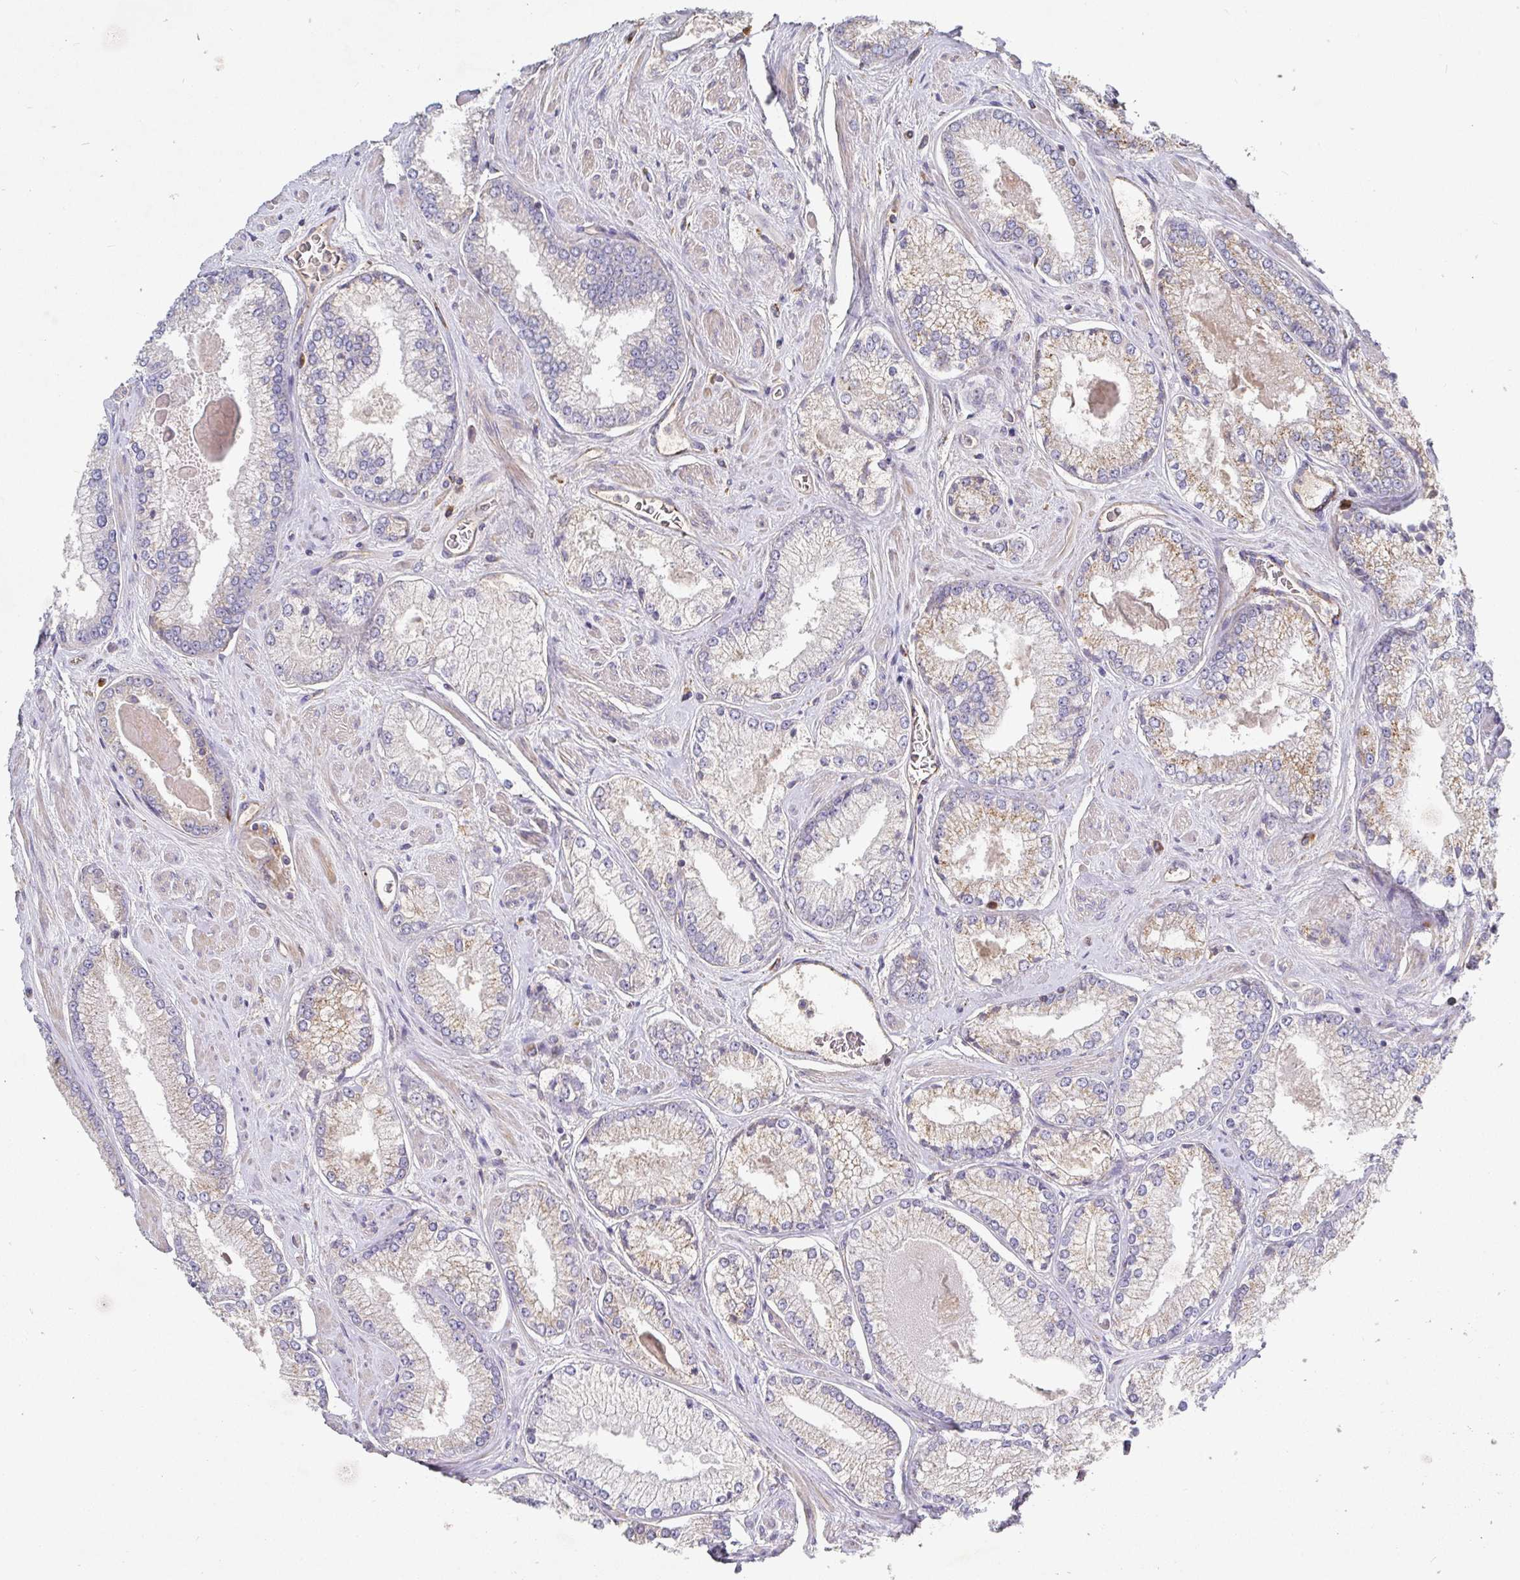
{"staining": {"intensity": "weak", "quantity": "25%-75%", "location": "cytoplasmic/membranous"}, "tissue": "prostate cancer", "cell_type": "Tumor cells", "image_type": "cancer", "snomed": [{"axis": "morphology", "description": "Adenocarcinoma, Low grade"}, {"axis": "topography", "description": "Prostate"}], "caption": "The image reveals a brown stain indicating the presence of a protein in the cytoplasmic/membranous of tumor cells in prostate cancer.", "gene": "IRAK2", "patient": {"sex": "male", "age": 67}}